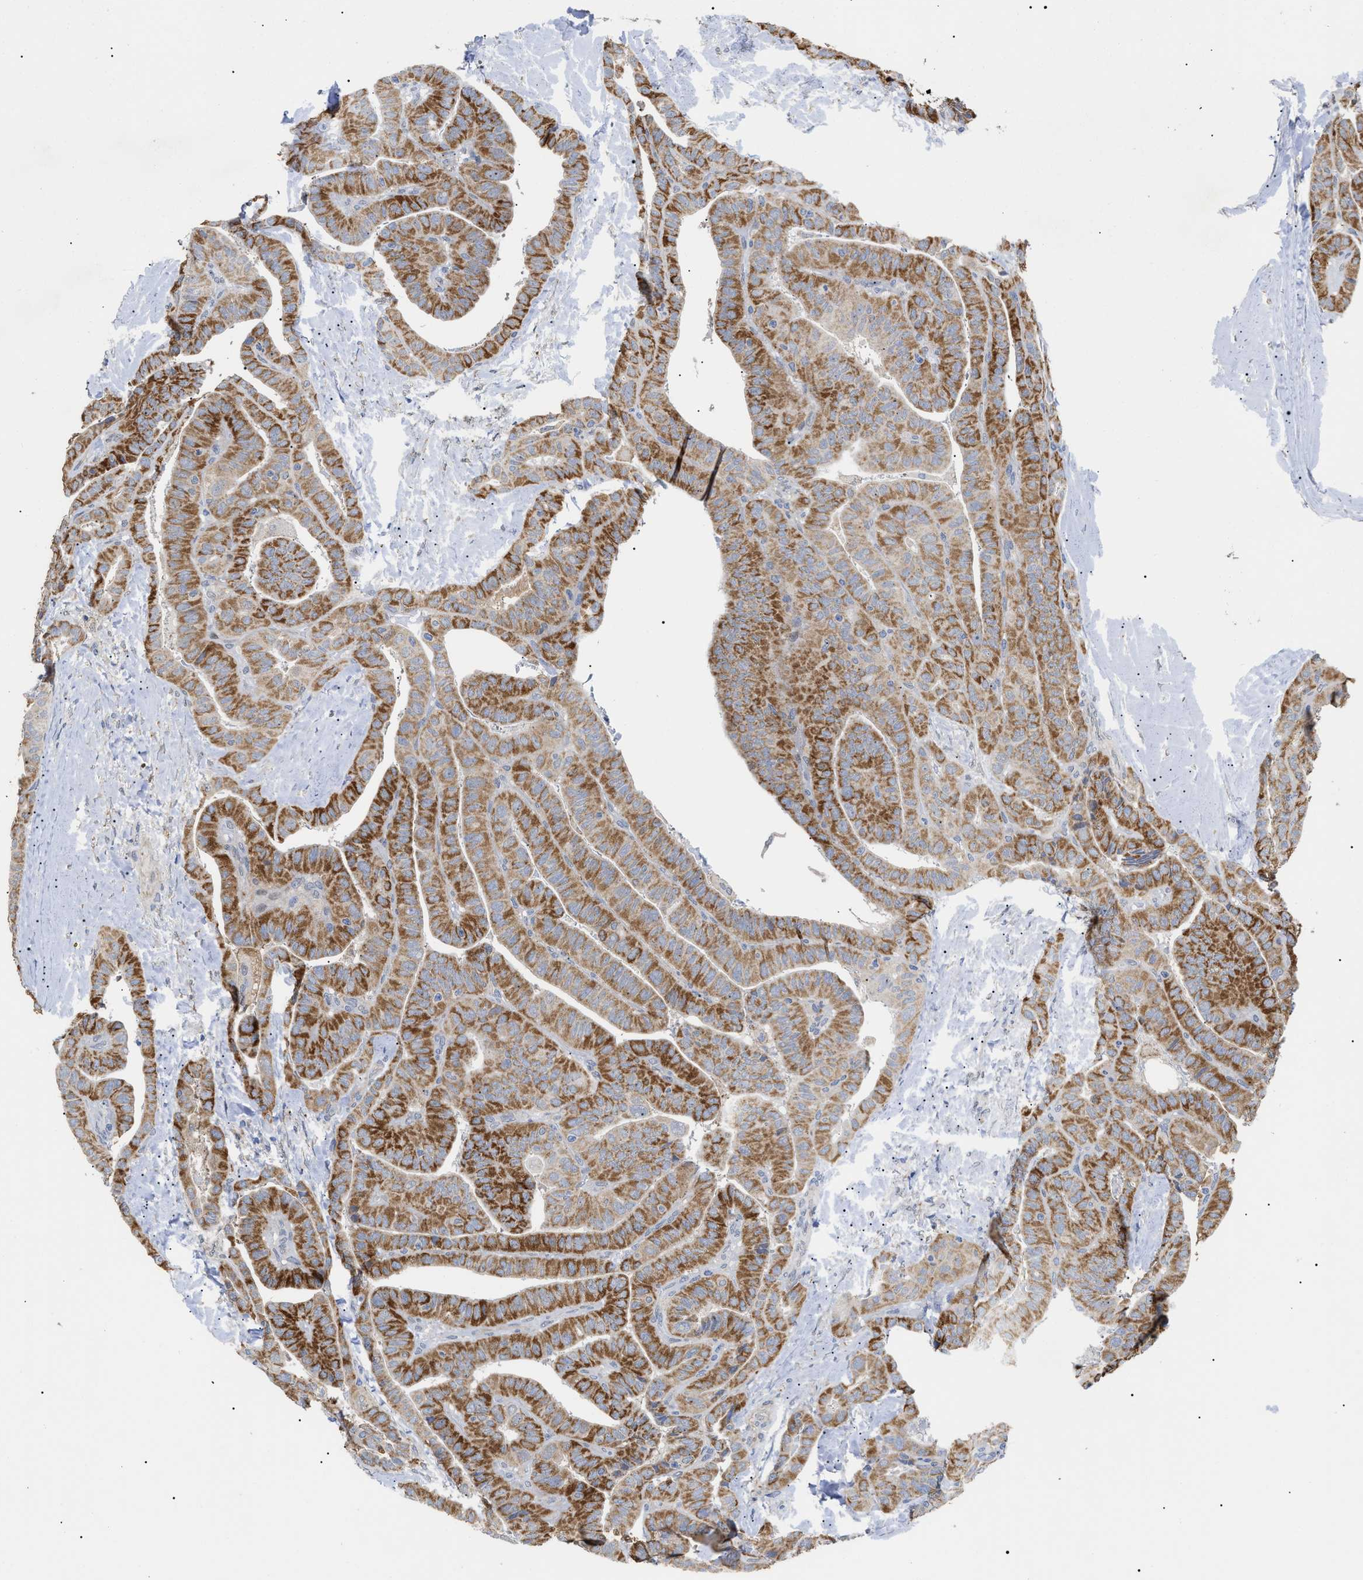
{"staining": {"intensity": "strong", "quantity": ">75%", "location": "cytoplasmic/membranous"}, "tissue": "thyroid cancer", "cell_type": "Tumor cells", "image_type": "cancer", "snomed": [{"axis": "morphology", "description": "Papillary adenocarcinoma, NOS"}, {"axis": "topography", "description": "Thyroid gland"}], "caption": "Immunohistochemical staining of human thyroid cancer demonstrates strong cytoplasmic/membranous protein staining in approximately >75% of tumor cells.", "gene": "SFXN5", "patient": {"sex": "male", "age": 77}}